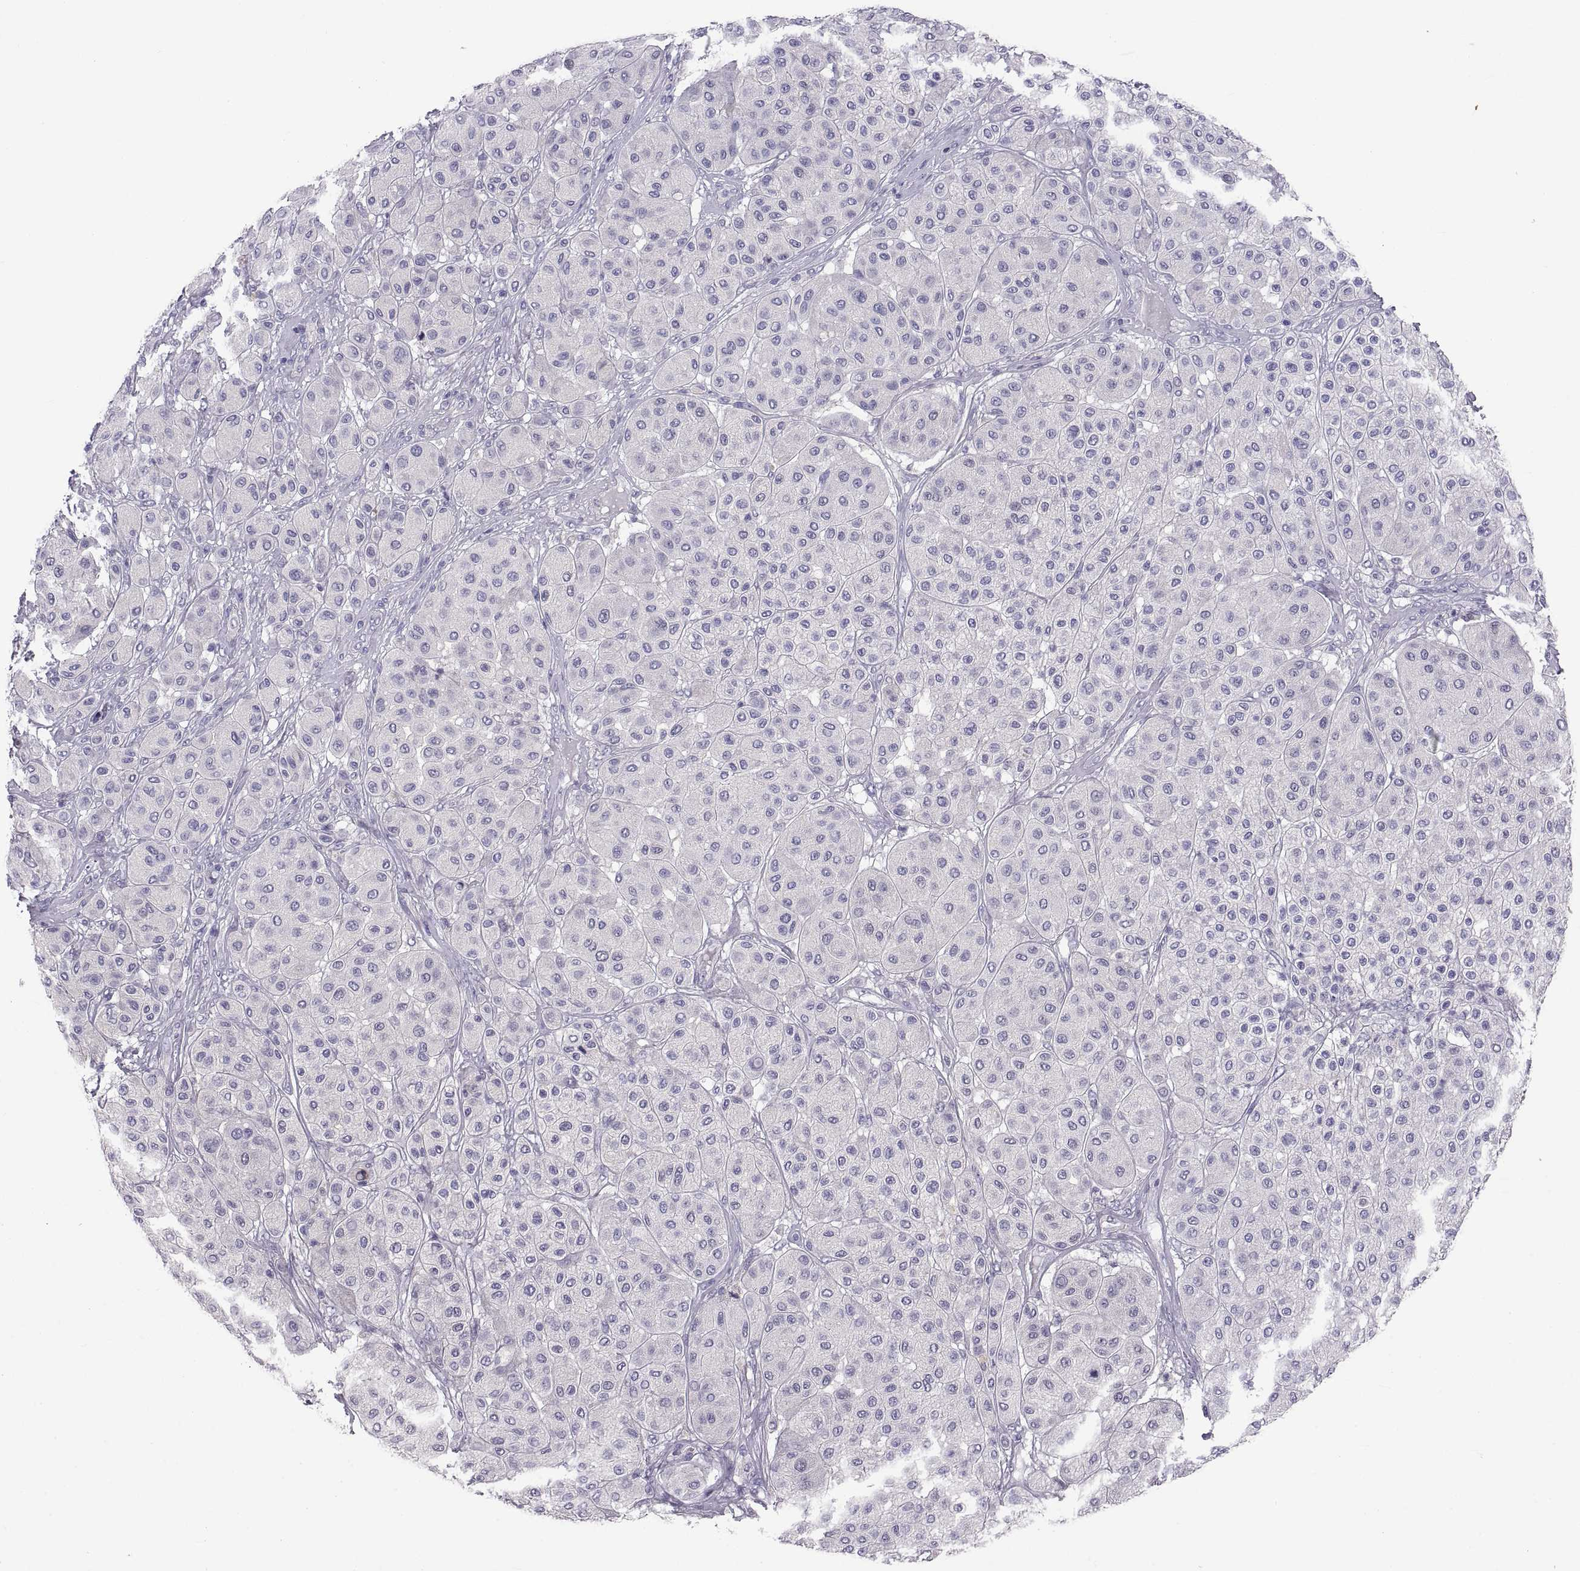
{"staining": {"intensity": "negative", "quantity": "none", "location": "none"}, "tissue": "melanoma", "cell_type": "Tumor cells", "image_type": "cancer", "snomed": [{"axis": "morphology", "description": "Malignant melanoma, Metastatic site"}, {"axis": "topography", "description": "Smooth muscle"}], "caption": "An image of malignant melanoma (metastatic site) stained for a protein displays no brown staining in tumor cells. (Immunohistochemistry (ihc), brightfield microscopy, high magnification).", "gene": "CRYBB3", "patient": {"sex": "male", "age": 41}}